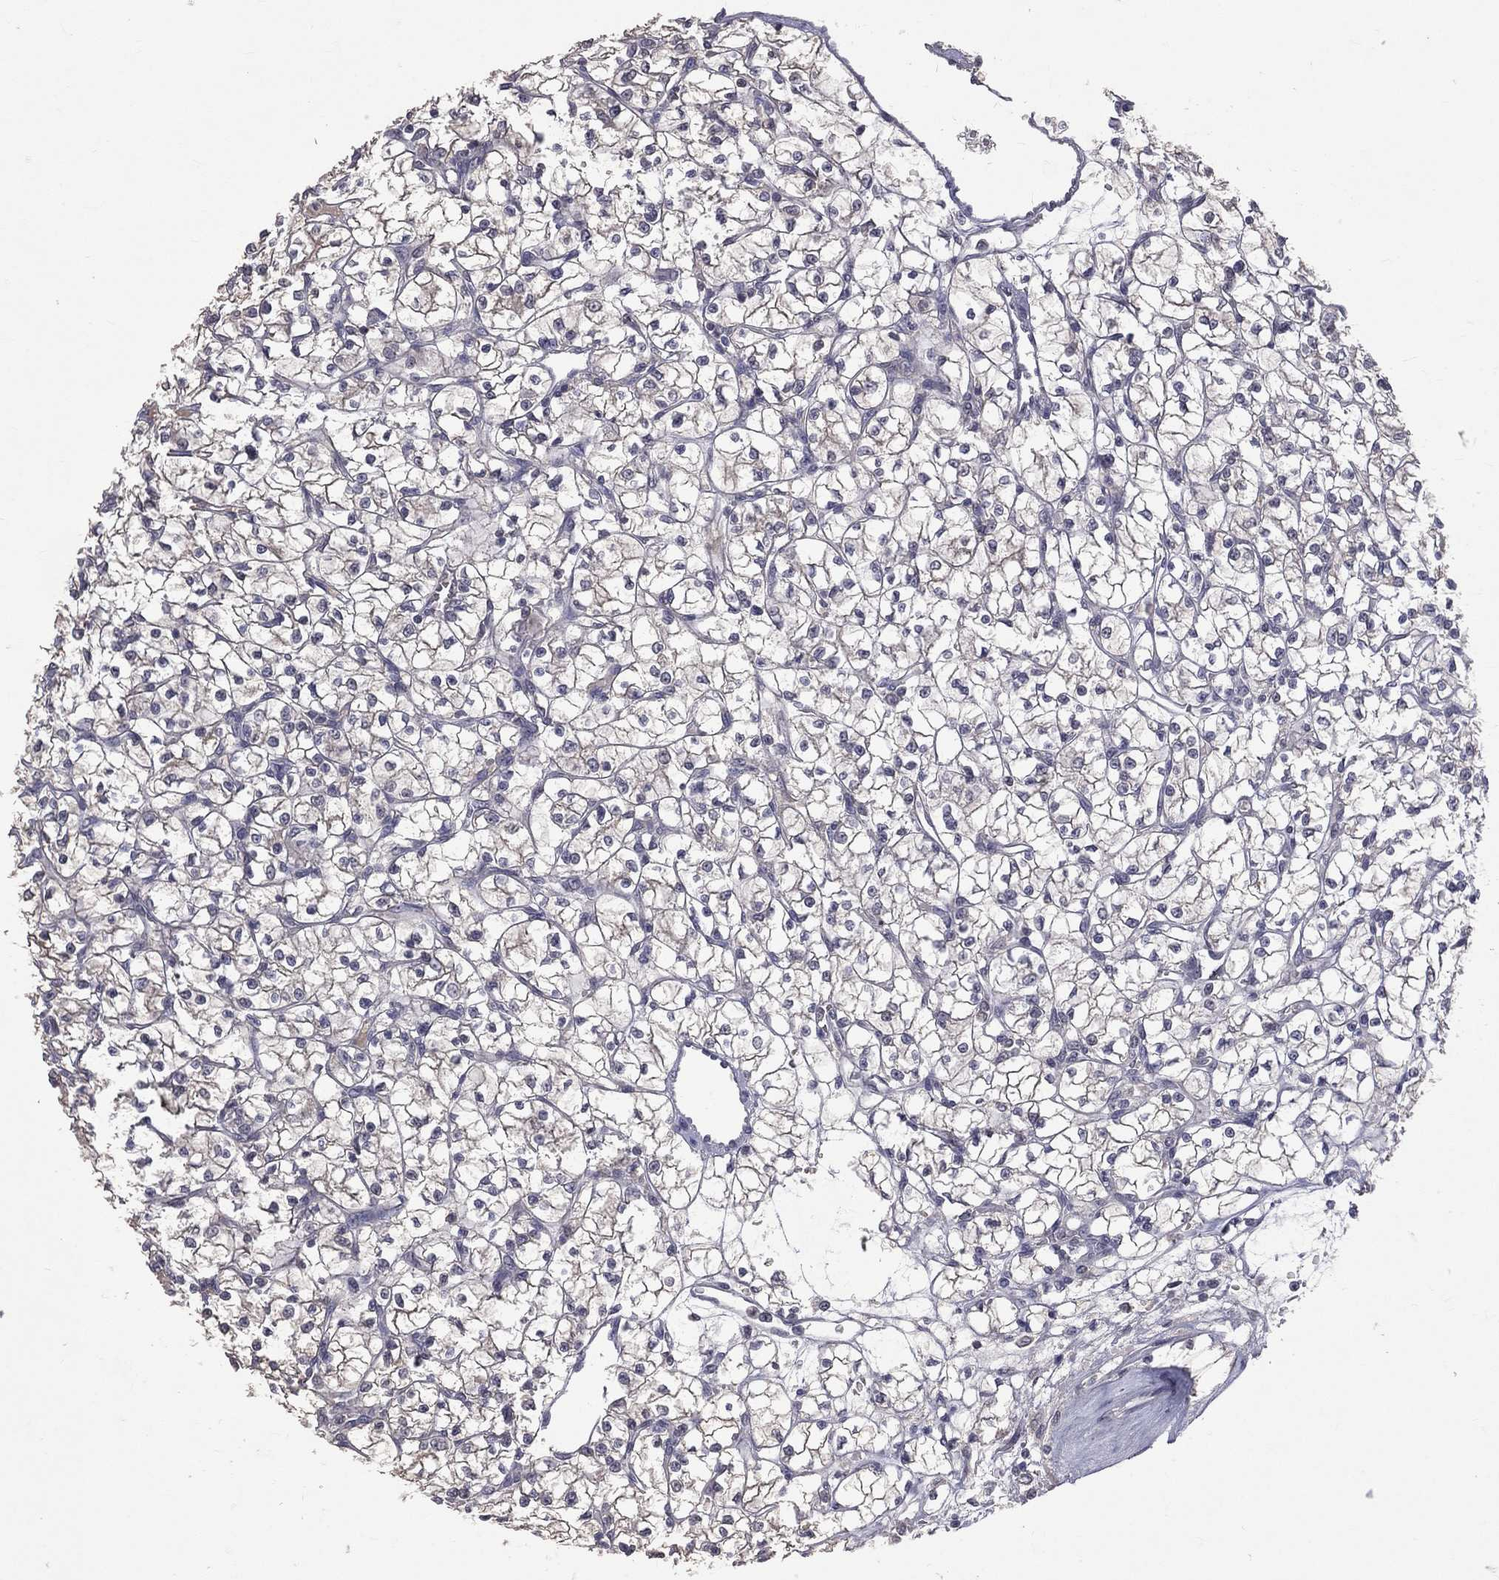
{"staining": {"intensity": "negative", "quantity": "none", "location": "none"}, "tissue": "renal cancer", "cell_type": "Tumor cells", "image_type": "cancer", "snomed": [{"axis": "morphology", "description": "Adenocarcinoma, NOS"}, {"axis": "topography", "description": "Kidney"}], "caption": "Protein analysis of renal cancer displays no significant expression in tumor cells. The staining is performed using DAB brown chromogen with nuclei counter-stained in using hematoxylin.", "gene": "DSG4", "patient": {"sex": "female", "age": 64}}